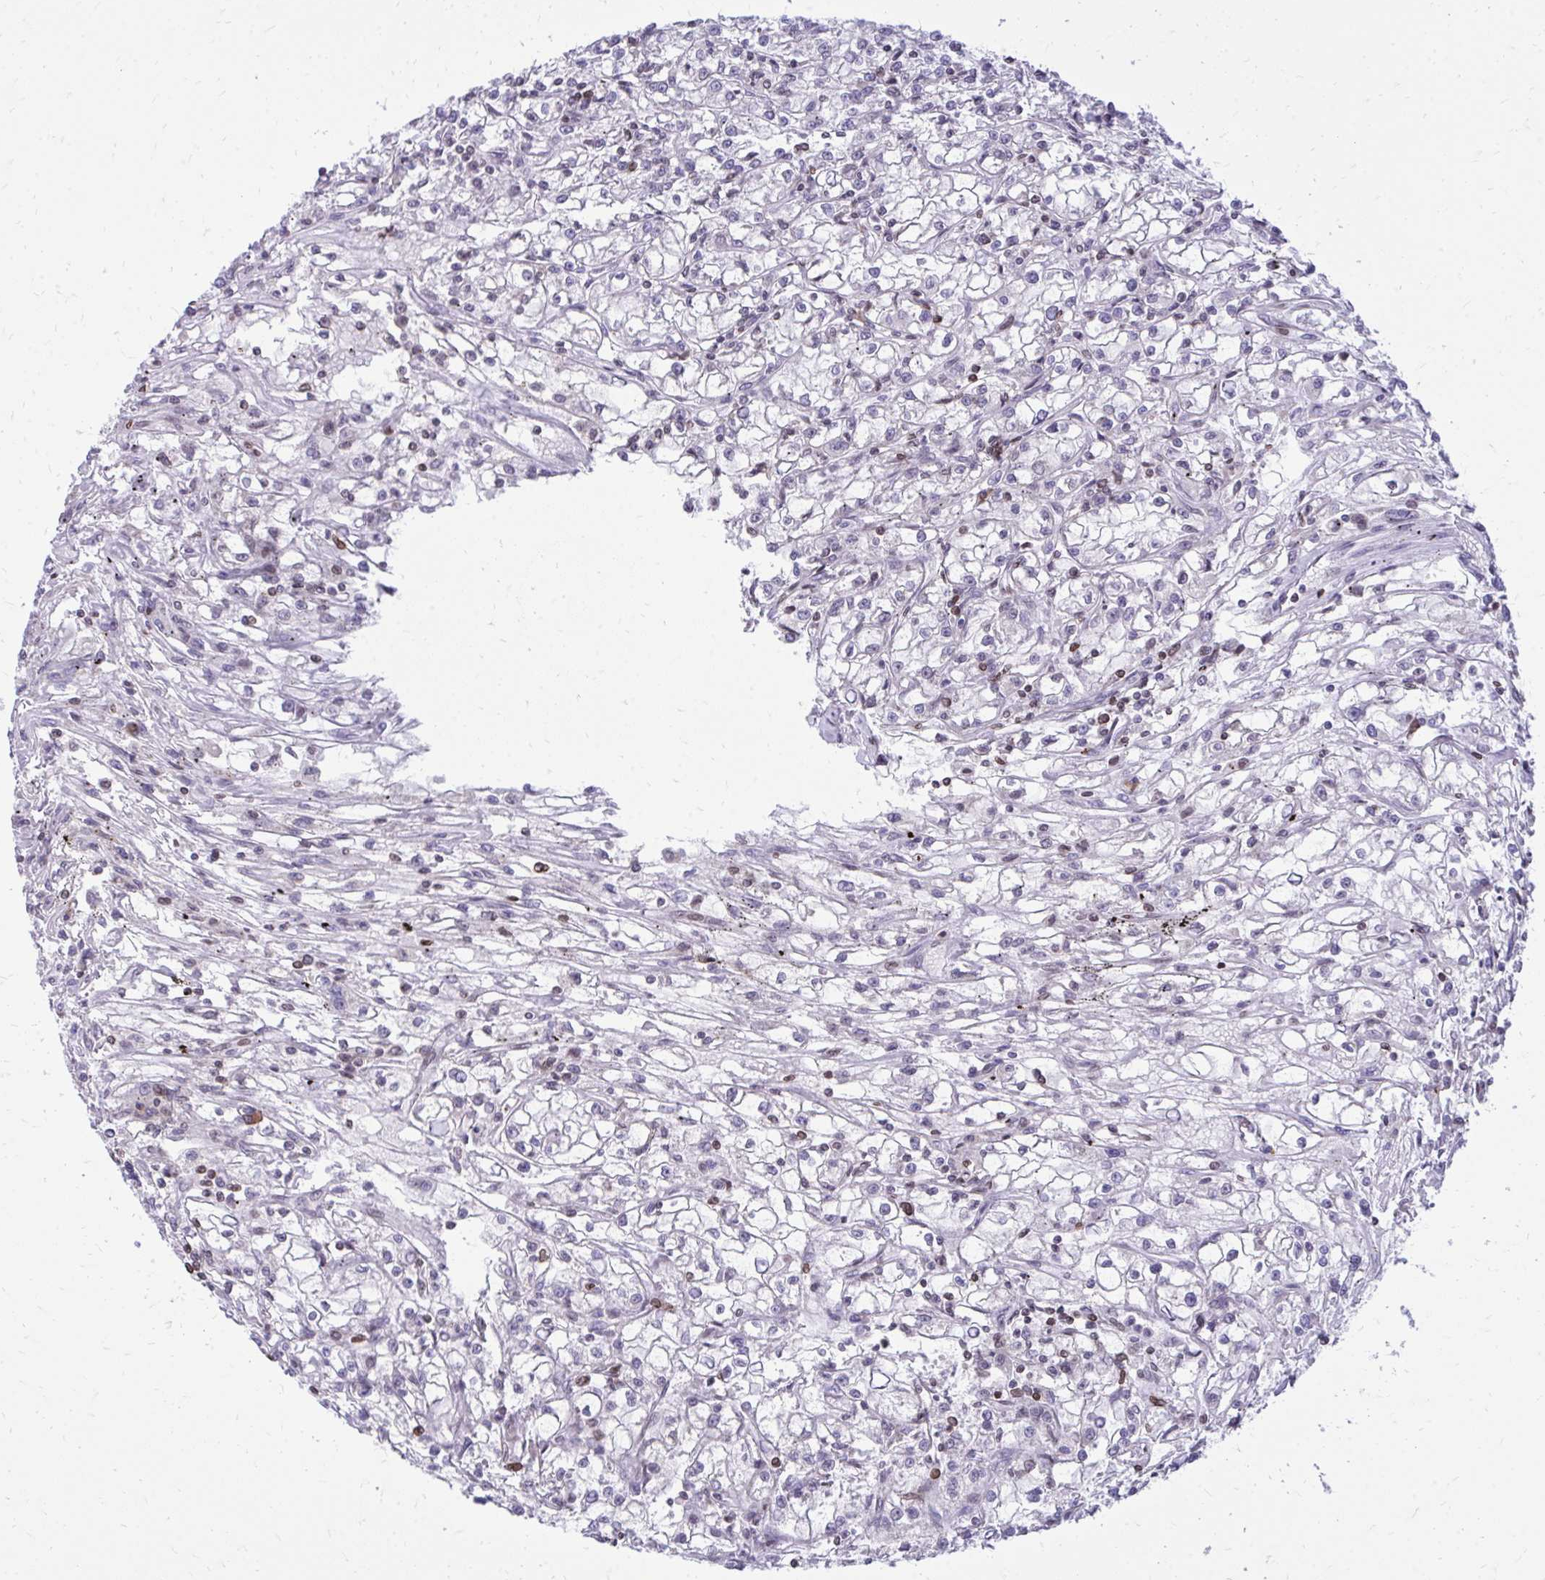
{"staining": {"intensity": "negative", "quantity": "none", "location": "none"}, "tissue": "renal cancer", "cell_type": "Tumor cells", "image_type": "cancer", "snomed": [{"axis": "morphology", "description": "Adenocarcinoma, NOS"}, {"axis": "topography", "description": "Kidney"}], "caption": "Renal cancer was stained to show a protein in brown. There is no significant staining in tumor cells. (Immunohistochemistry, brightfield microscopy, high magnification).", "gene": "RPS6KA2", "patient": {"sex": "female", "age": 59}}